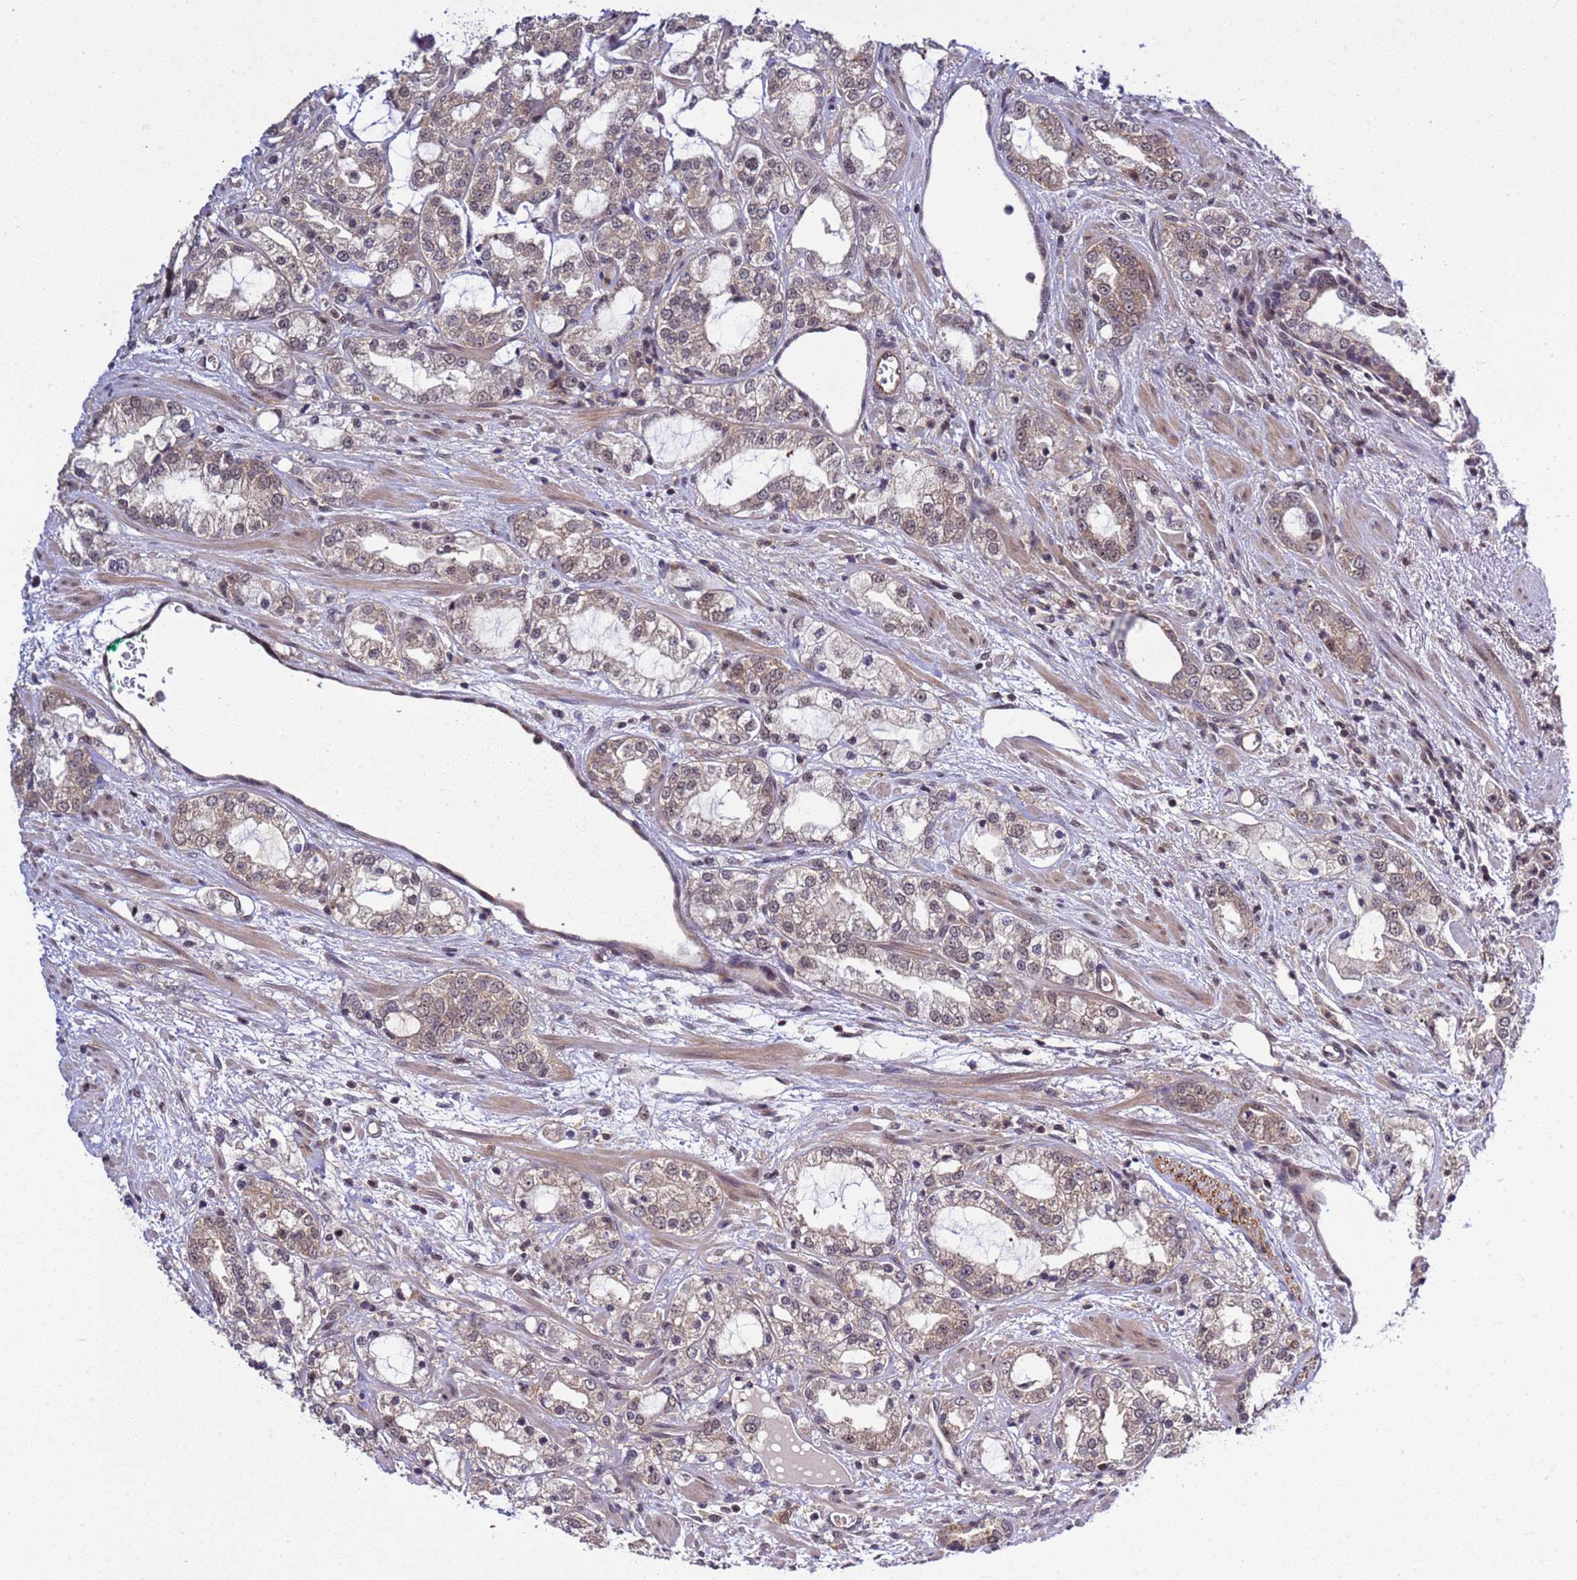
{"staining": {"intensity": "moderate", "quantity": "25%-75%", "location": "cytoplasmic/membranous,nuclear"}, "tissue": "prostate cancer", "cell_type": "Tumor cells", "image_type": "cancer", "snomed": [{"axis": "morphology", "description": "Adenocarcinoma, High grade"}, {"axis": "topography", "description": "Prostate"}], "caption": "A high-resolution histopathology image shows IHC staining of prostate high-grade adenocarcinoma, which exhibits moderate cytoplasmic/membranous and nuclear staining in approximately 25%-75% of tumor cells. The protein is stained brown, and the nuclei are stained in blue (DAB IHC with brightfield microscopy, high magnification).", "gene": "GEN1", "patient": {"sex": "male", "age": 64}}